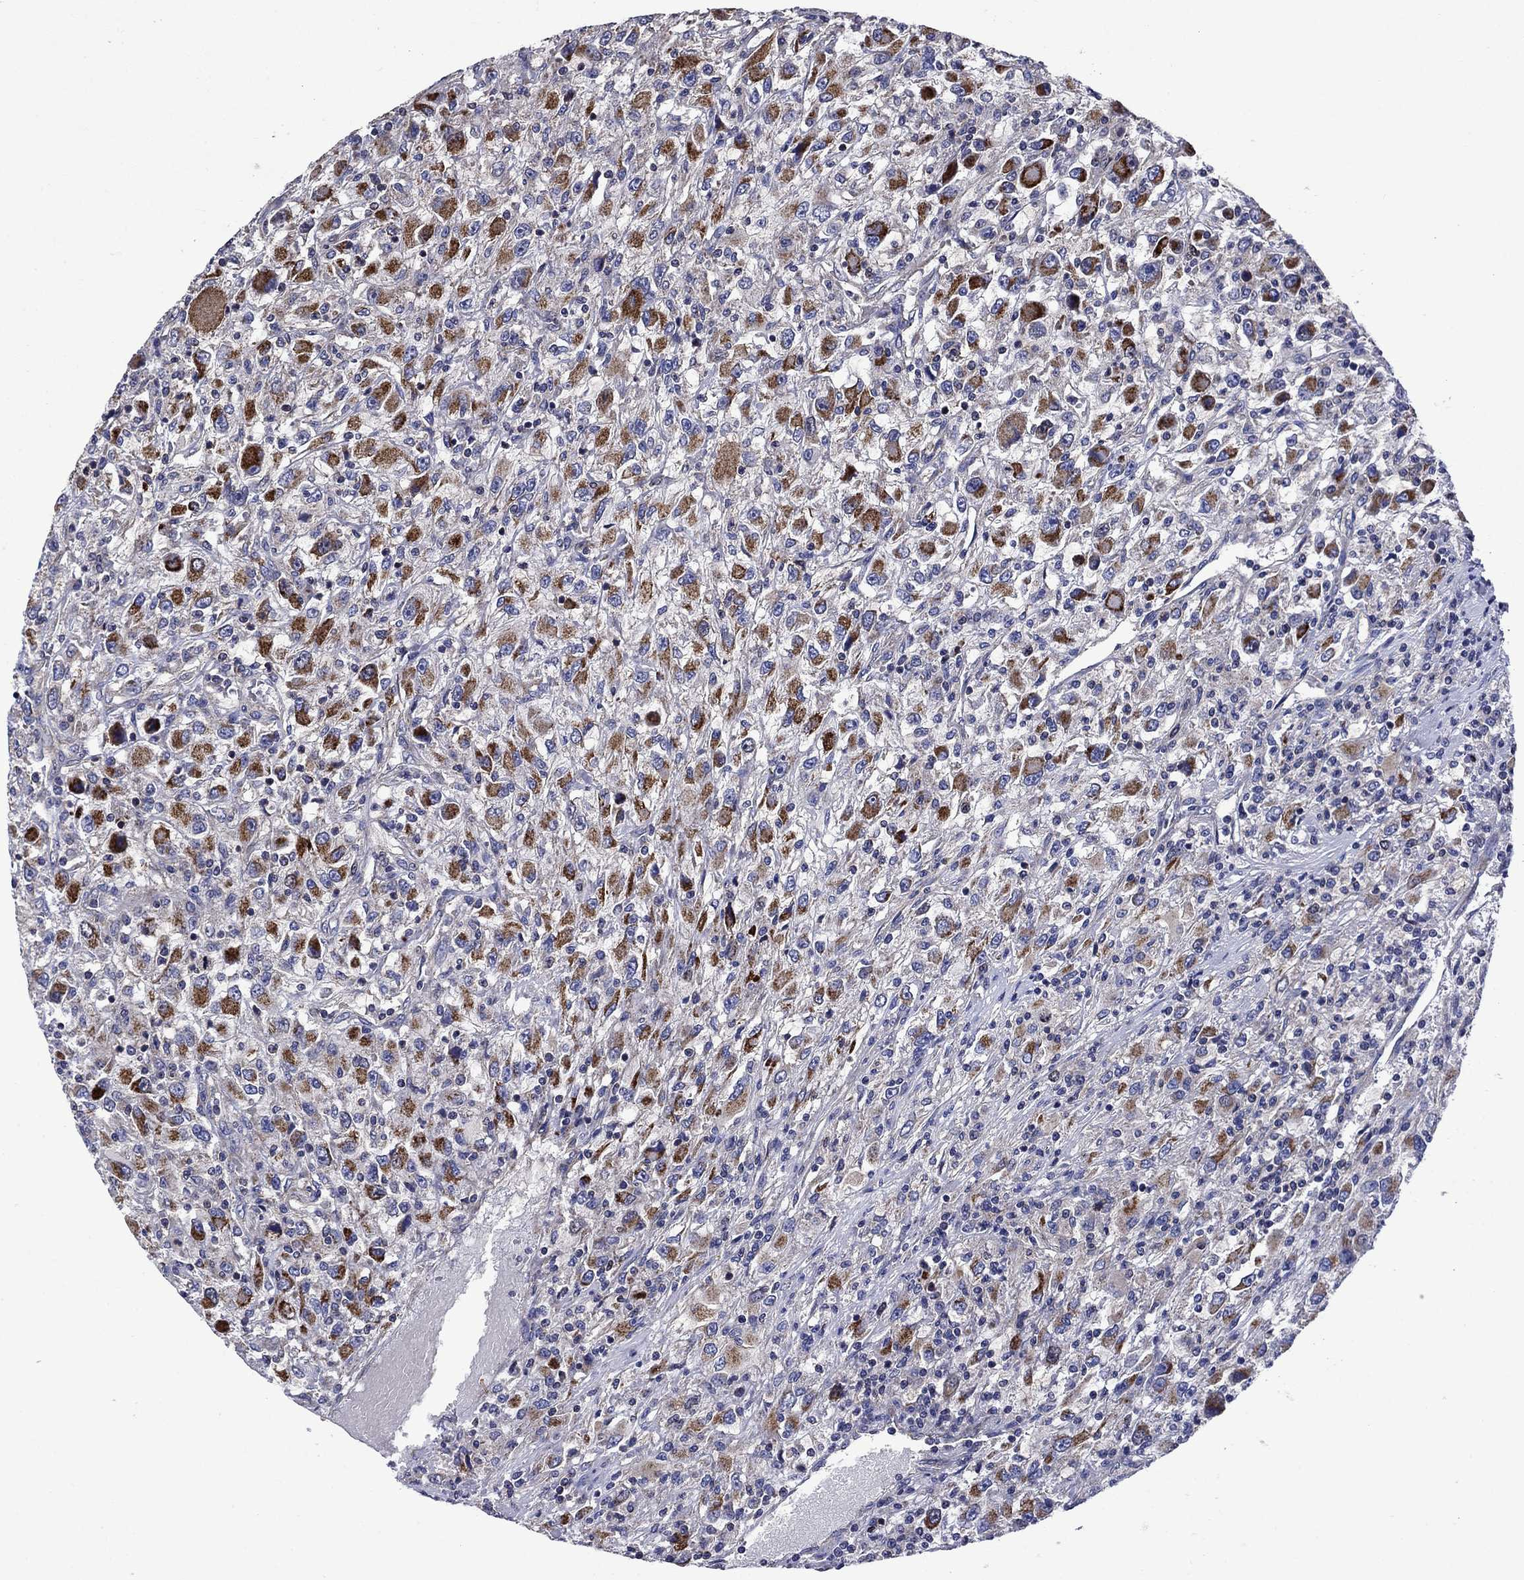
{"staining": {"intensity": "strong", "quantity": "25%-75%", "location": "cytoplasmic/membranous"}, "tissue": "renal cancer", "cell_type": "Tumor cells", "image_type": "cancer", "snomed": [{"axis": "morphology", "description": "Adenocarcinoma, NOS"}, {"axis": "topography", "description": "Kidney"}], "caption": "This histopathology image reveals IHC staining of human renal cancer, with high strong cytoplasmic/membranous positivity in approximately 25%-75% of tumor cells.", "gene": "KIF22", "patient": {"sex": "female", "age": 67}}